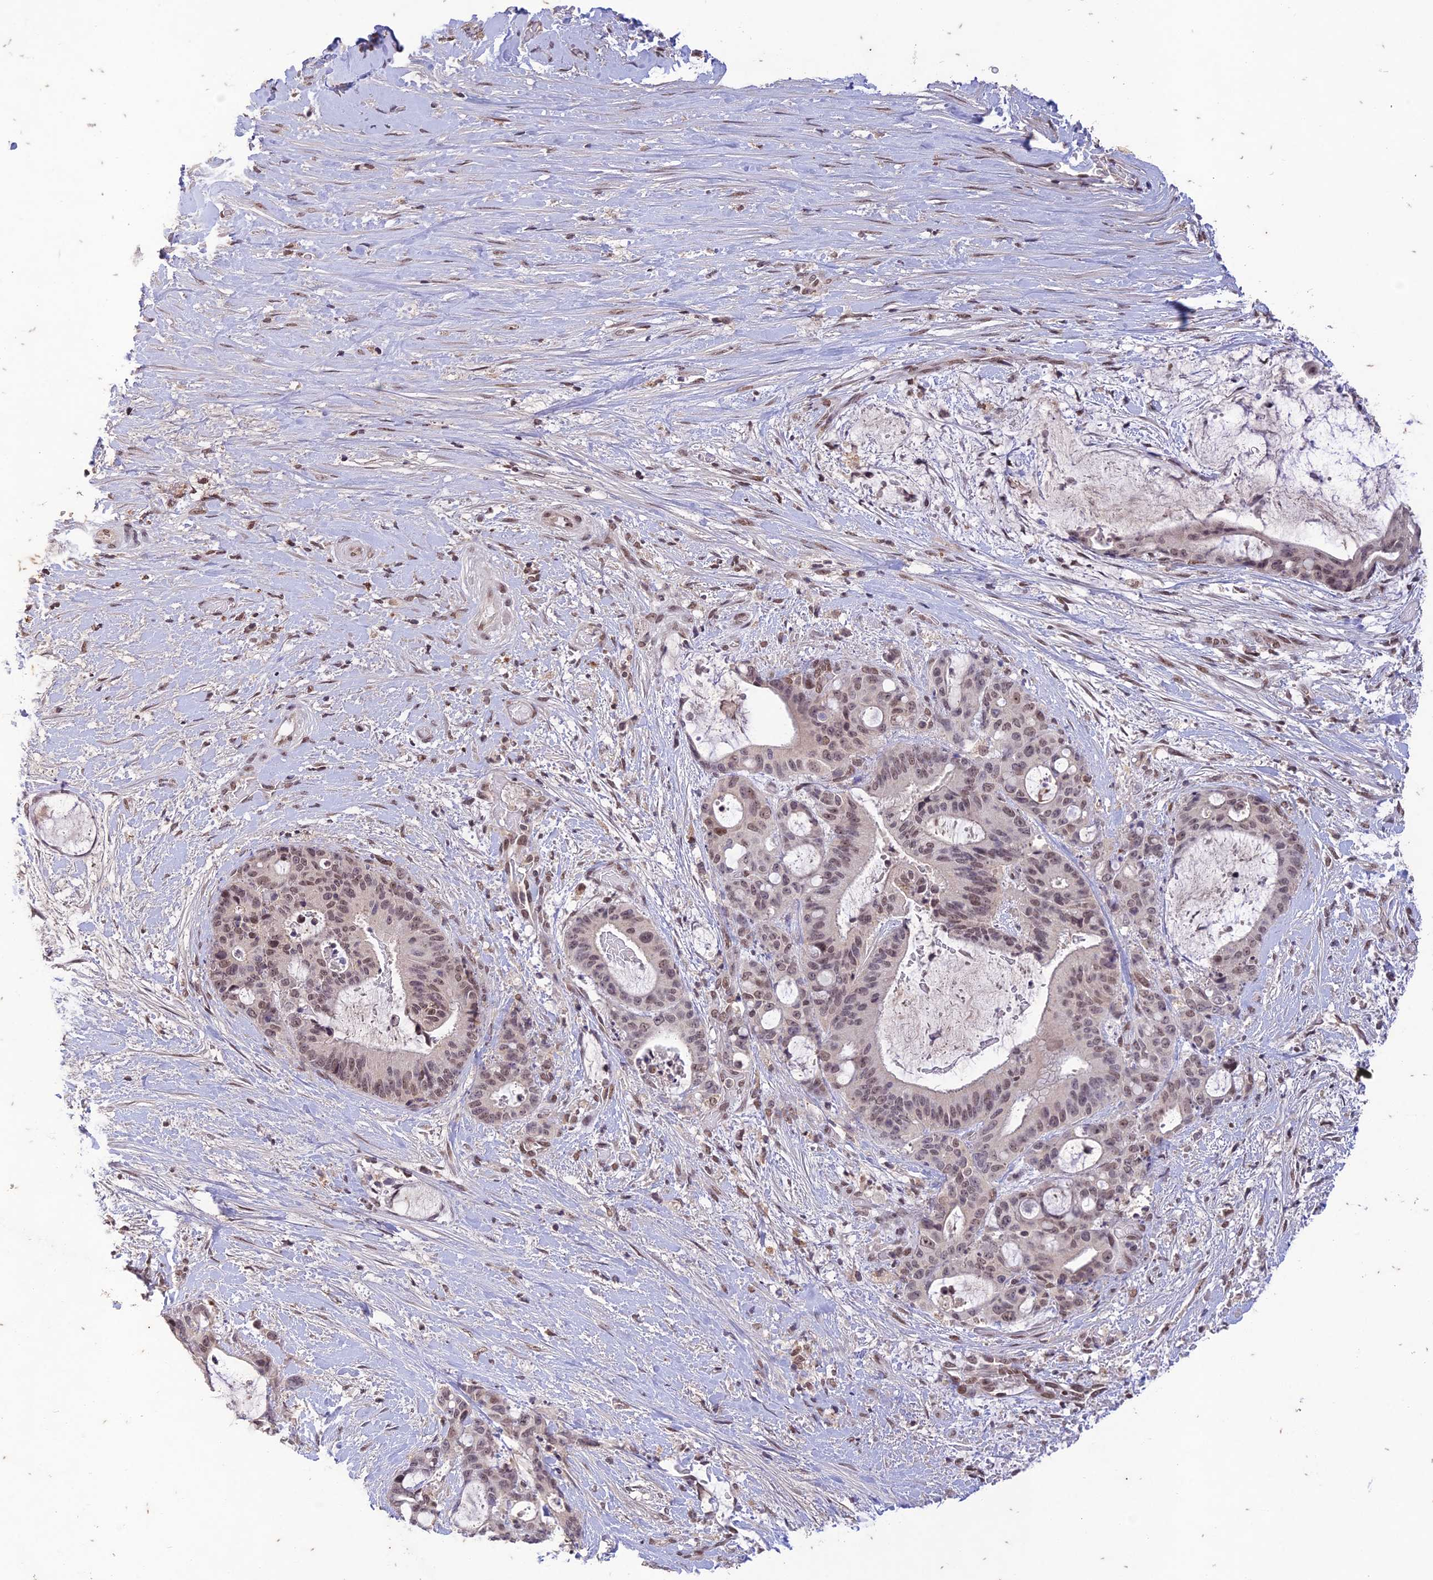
{"staining": {"intensity": "weak", "quantity": ">75%", "location": "nuclear"}, "tissue": "liver cancer", "cell_type": "Tumor cells", "image_type": "cancer", "snomed": [{"axis": "morphology", "description": "Normal tissue, NOS"}, {"axis": "morphology", "description": "Cholangiocarcinoma"}, {"axis": "topography", "description": "Liver"}, {"axis": "topography", "description": "Peripheral nerve tissue"}], "caption": "The immunohistochemical stain labels weak nuclear staining in tumor cells of cholangiocarcinoma (liver) tissue.", "gene": "POP4", "patient": {"sex": "female", "age": 73}}